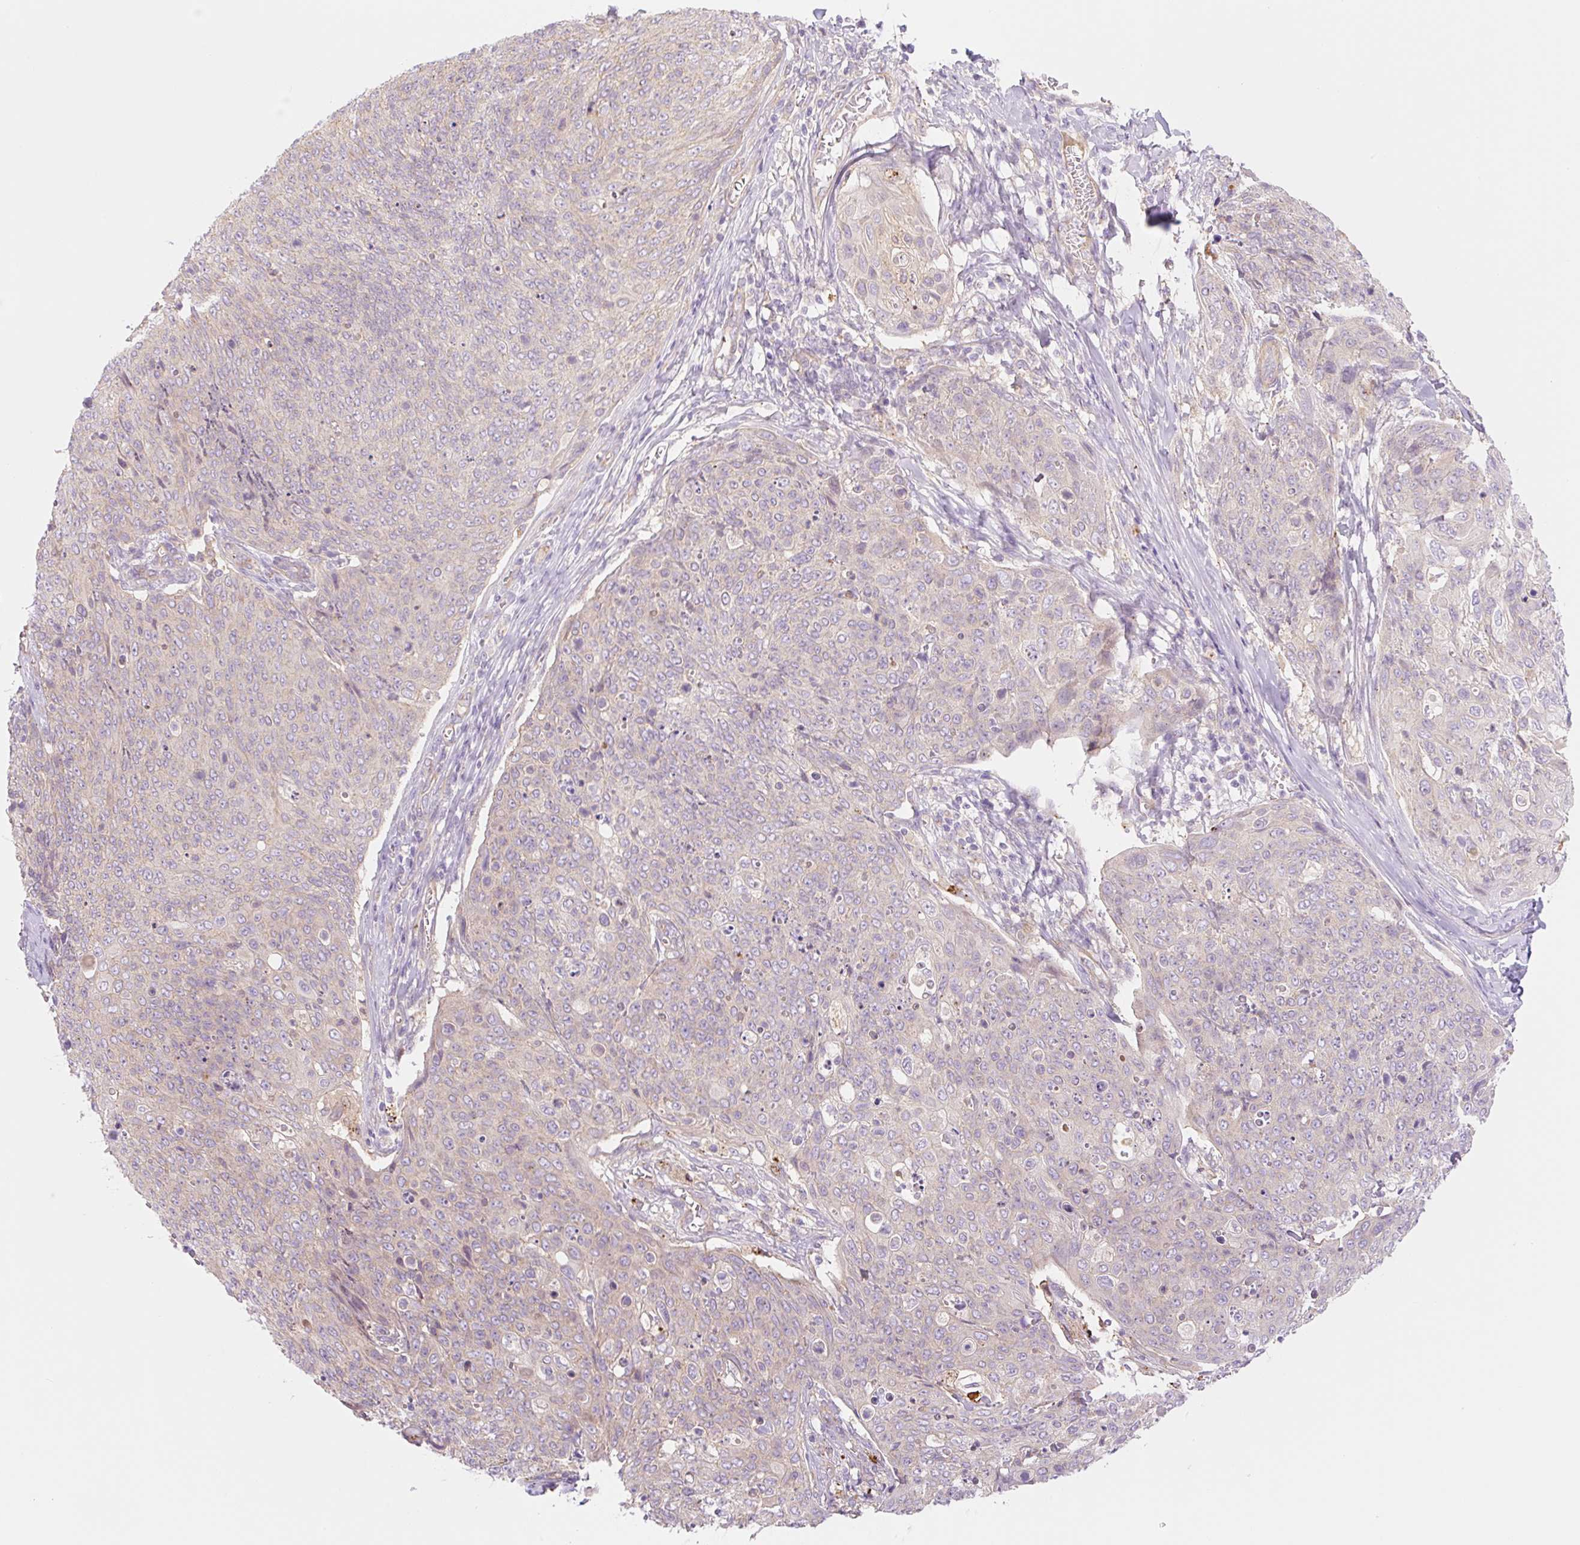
{"staining": {"intensity": "negative", "quantity": "none", "location": "none"}, "tissue": "skin cancer", "cell_type": "Tumor cells", "image_type": "cancer", "snomed": [{"axis": "morphology", "description": "Squamous cell carcinoma, NOS"}, {"axis": "topography", "description": "Skin"}, {"axis": "topography", "description": "Vulva"}], "caption": "Squamous cell carcinoma (skin) was stained to show a protein in brown. There is no significant expression in tumor cells.", "gene": "NLRP5", "patient": {"sex": "female", "age": 85}}